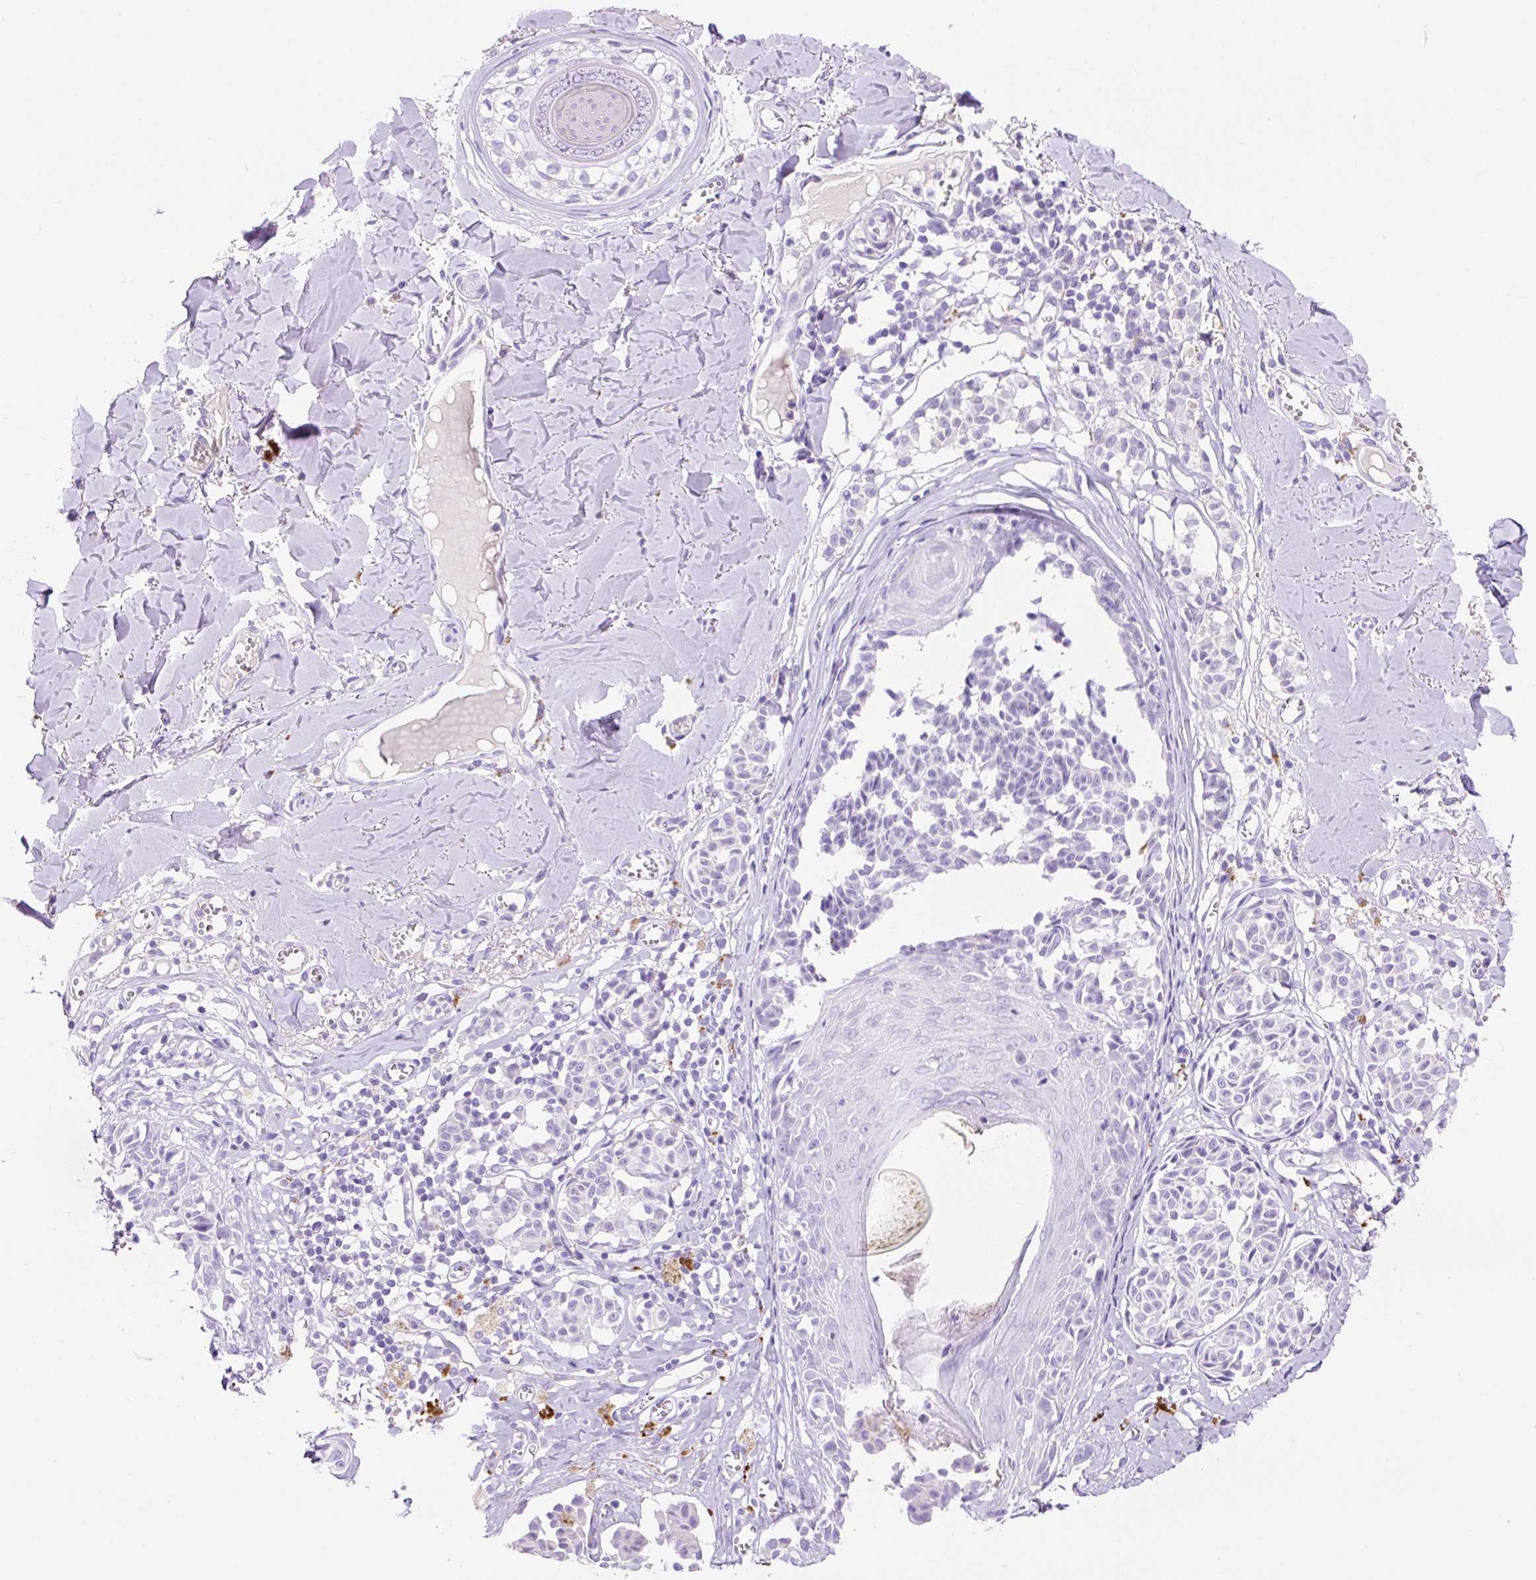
{"staining": {"intensity": "negative", "quantity": "none", "location": "none"}, "tissue": "melanoma", "cell_type": "Tumor cells", "image_type": "cancer", "snomed": [{"axis": "morphology", "description": "Malignant melanoma, NOS"}, {"axis": "topography", "description": "Skin"}], "caption": "A high-resolution micrograph shows immunohistochemistry (IHC) staining of malignant melanoma, which exhibits no significant staining in tumor cells.", "gene": "HEXB", "patient": {"sex": "female", "age": 43}}